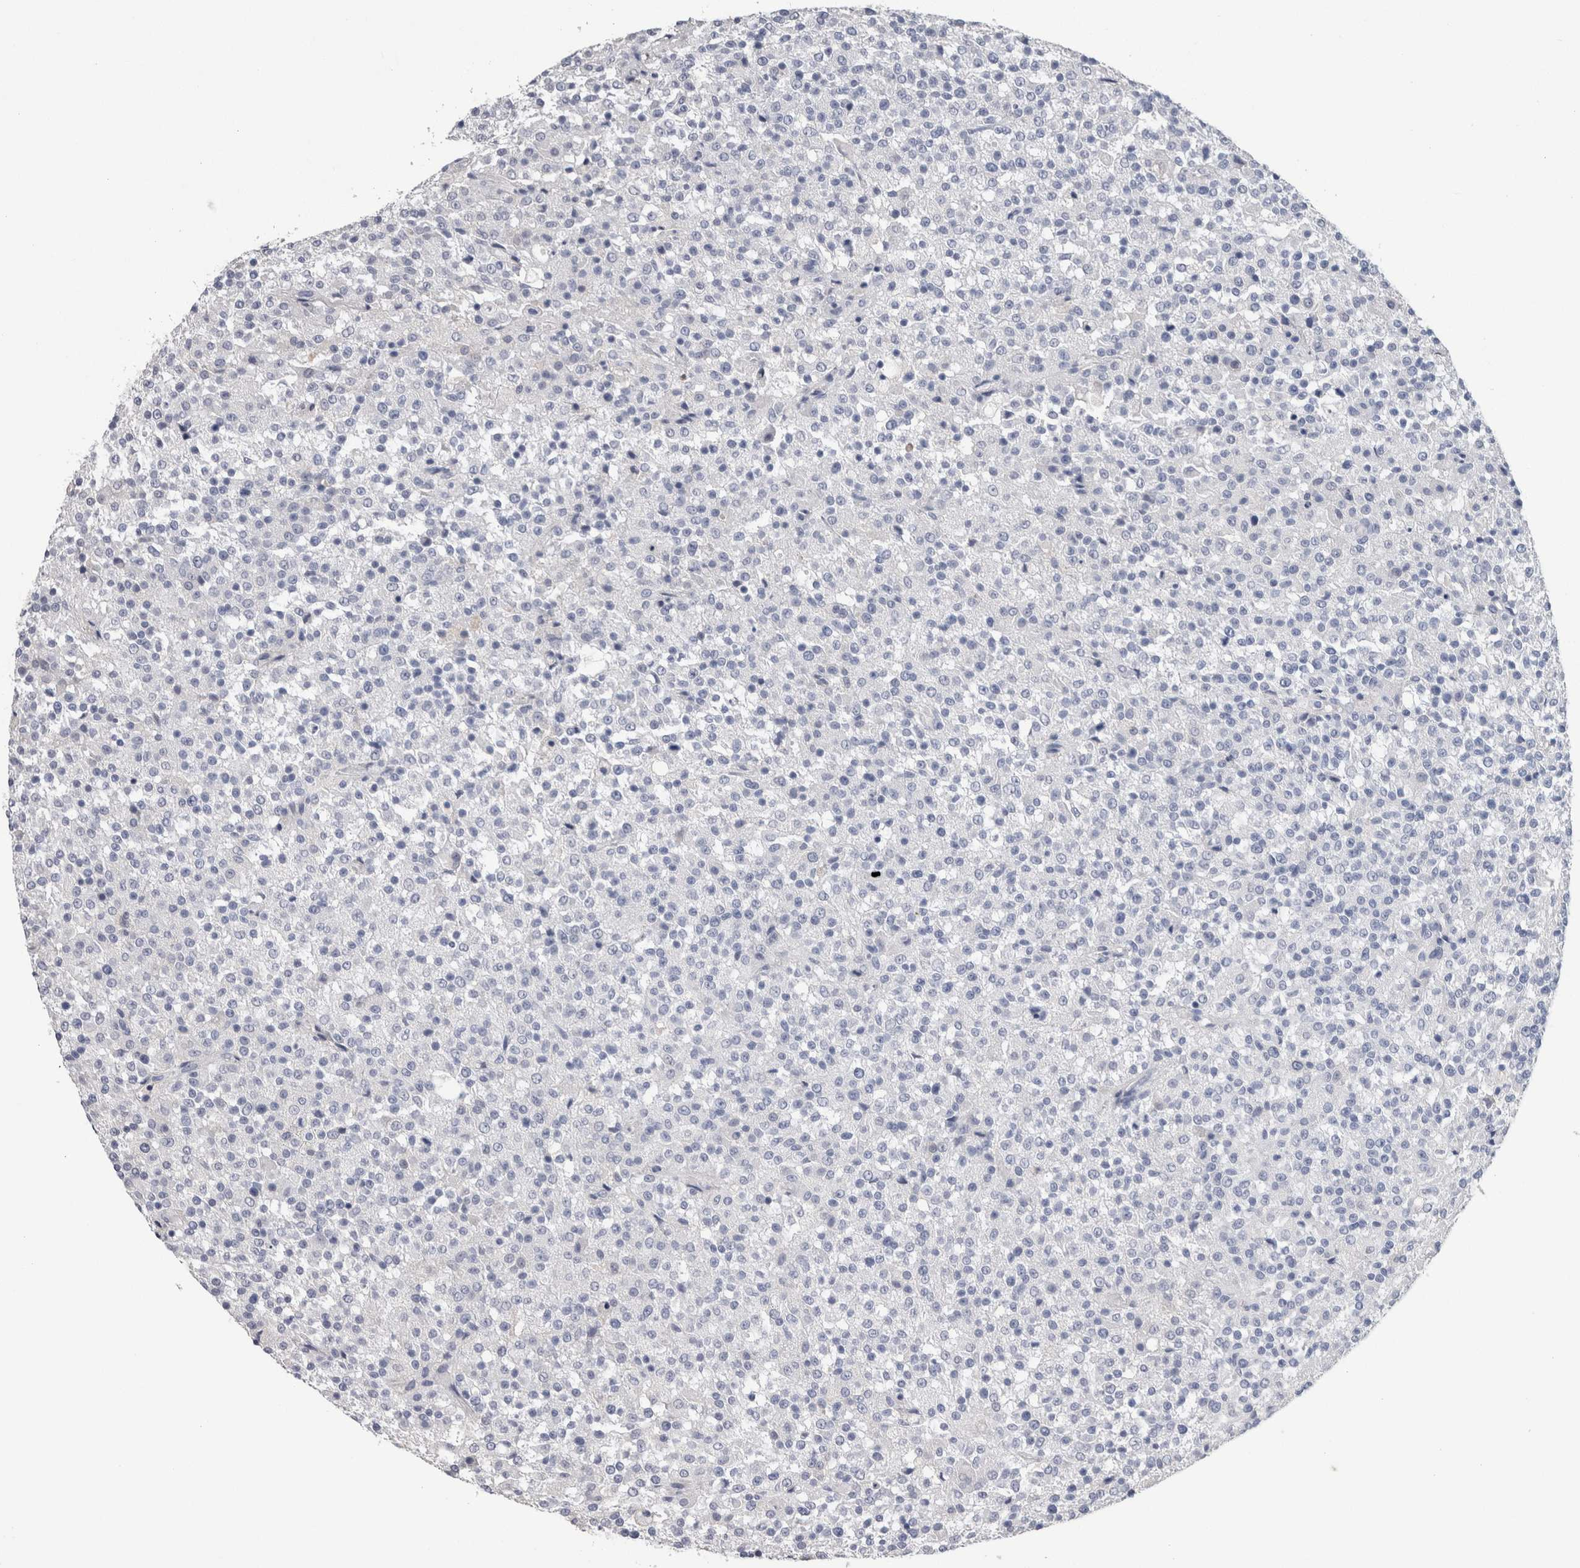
{"staining": {"intensity": "negative", "quantity": "none", "location": "none"}, "tissue": "testis cancer", "cell_type": "Tumor cells", "image_type": "cancer", "snomed": [{"axis": "morphology", "description": "Seminoma, NOS"}, {"axis": "topography", "description": "Testis"}], "caption": "Testis seminoma was stained to show a protein in brown. There is no significant positivity in tumor cells.", "gene": "FABP4", "patient": {"sex": "male", "age": 59}}